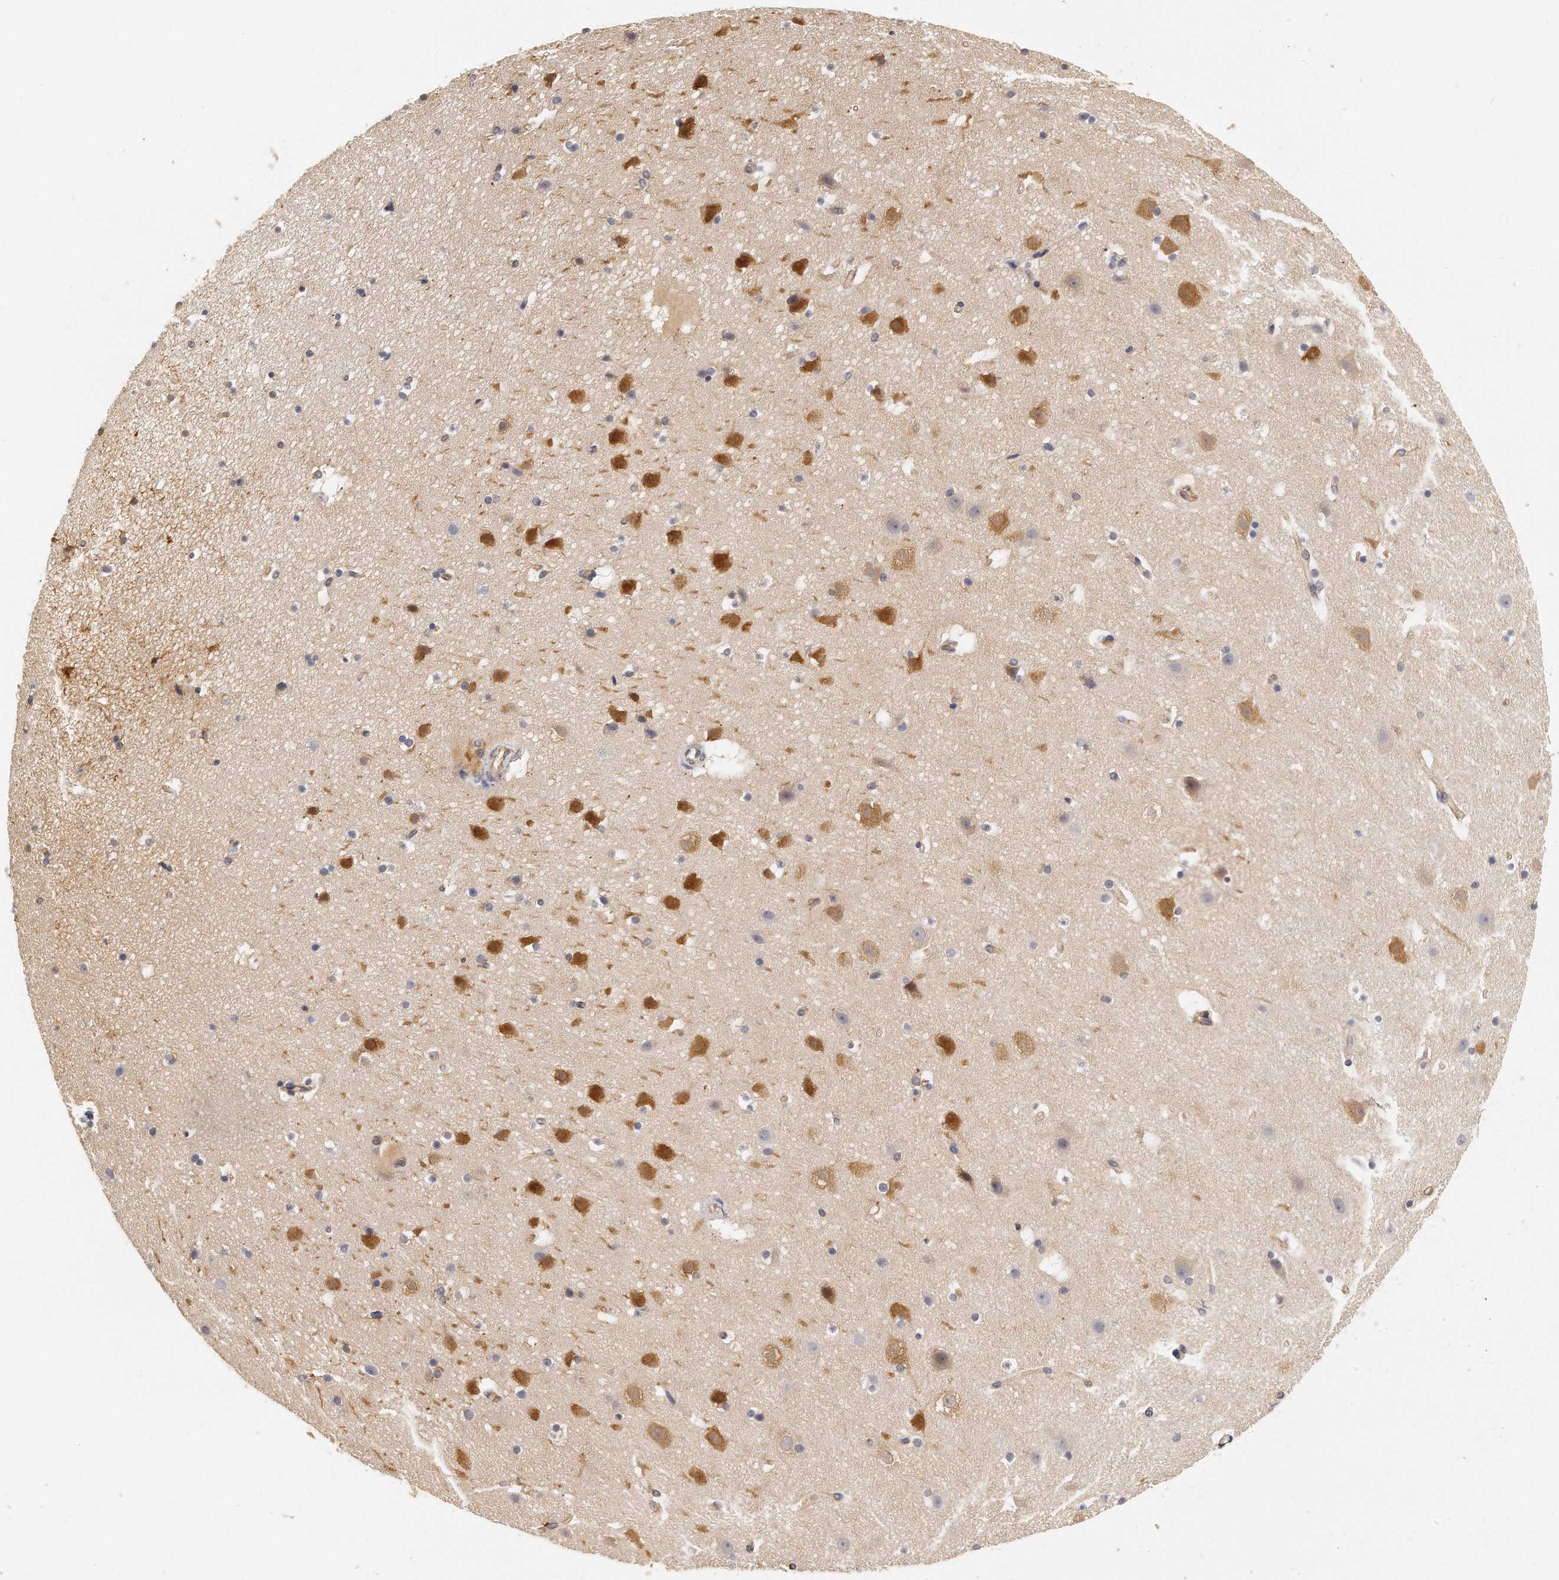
{"staining": {"intensity": "moderate", "quantity": ">75%", "location": "cytoplasmic/membranous"}, "tissue": "cerebral cortex", "cell_type": "Endothelial cells", "image_type": "normal", "snomed": [{"axis": "morphology", "description": "Normal tissue, NOS"}, {"axis": "topography", "description": "Cerebral cortex"}], "caption": "Human cerebral cortex stained with a brown dye shows moderate cytoplasmic/membranous positive expression in about >75% of endothelial cells.", "gene": "CHST7", "patient": {"sex": "male", "age": 45}}